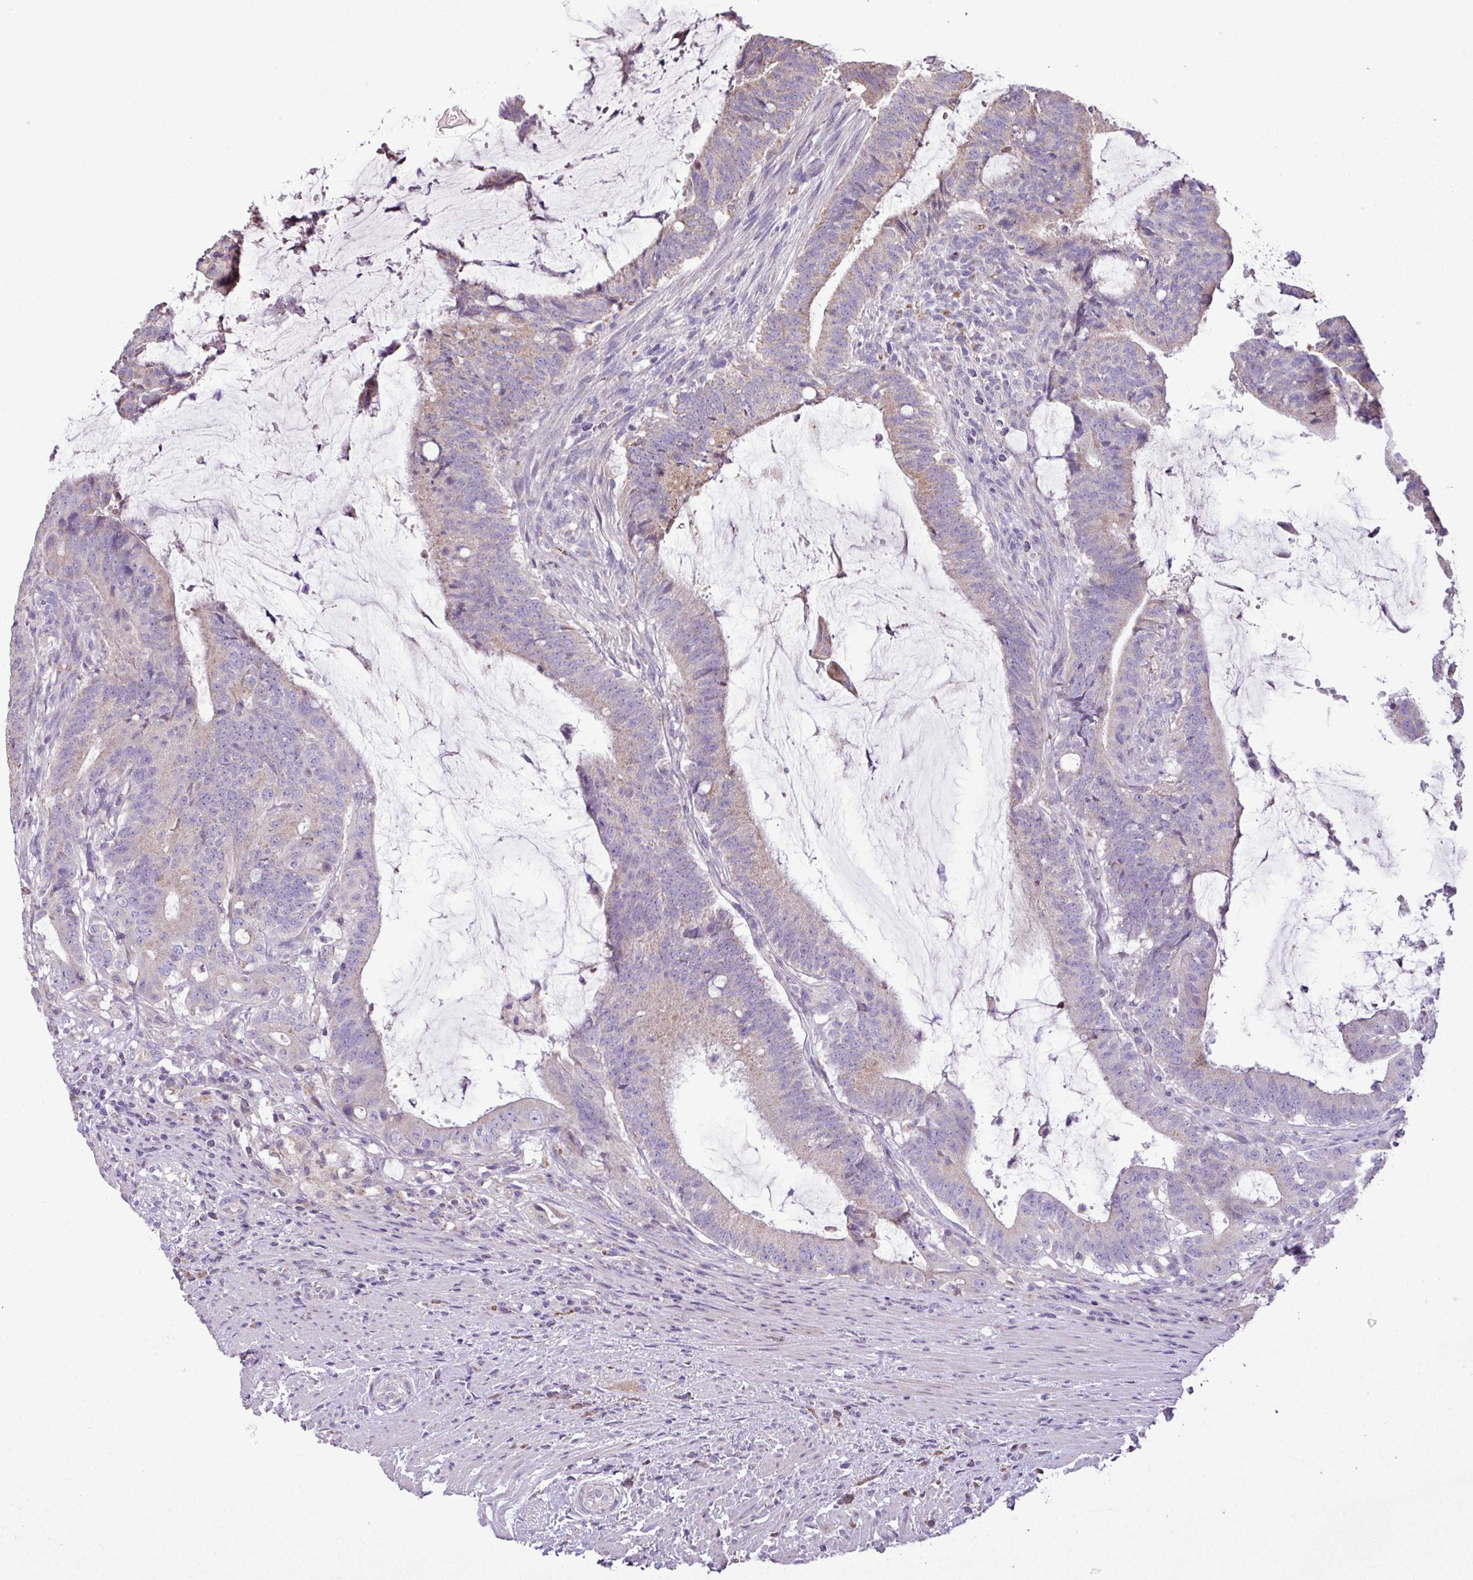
{"staining": {"intensity": "weak", "quantity": "25%-75%", "location": "cytoplasmic/membranous"}, "tissue": "colorectal cancer", "cell_type": "Tumor cells", "image_type": "cancer", "snomed": [{"axis": "morphology", "description": "Adenocarcinoma, NOS"}, {"axis": "topography", "description": "Colon"}], "caption": "Brown immunohistochemical staining in human colorectal adenocarcinoma reveals weak cytoplasmic/membranous expression in about 25%-75% of tumor cells. (DAB (3,3'-diaminobenzidine) IHC with brightfield microscopy, high magnification).", "gene": "FAM183A", "patient": {"sex": "female", "age": 43}}